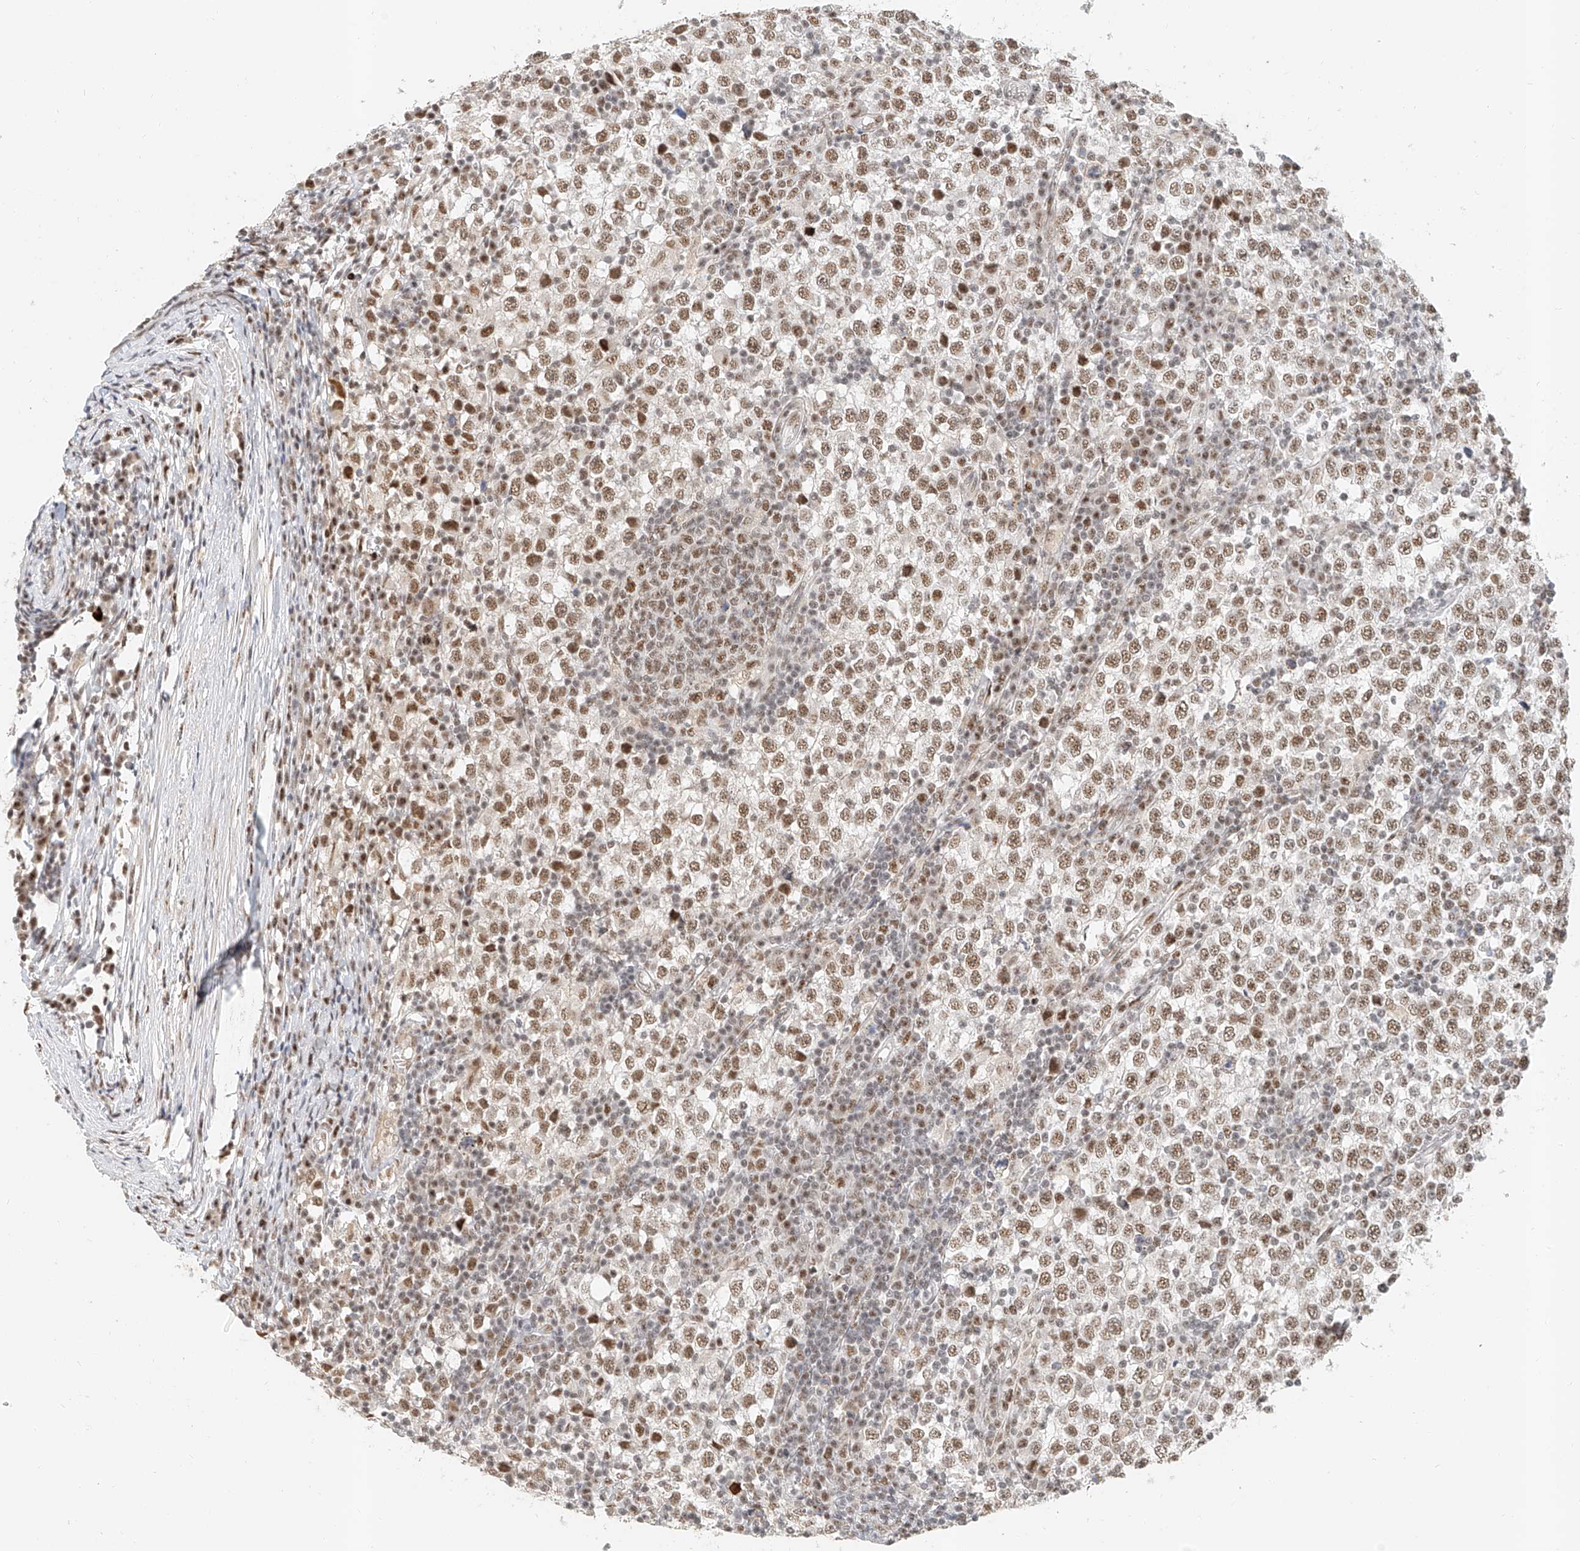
{"staining": {"intensity": "moderate", "quantity": ">75%", "location": "nuclear"}, "tissue": "testis cancer", "cell_type": "Tumor cells", "image_type": "cancer", "snomed": [{"axis": "morphology", "description": "Seminoma, NOS"}, {"axis": "topography", "description": "Testis"}], "caption": "Testis cancer (seminoma) stained with DAB immunohistochemistry exhibits medium levels of moderate nuclear staining in approximately >75% of tumor cells. Immunohistochemistry (ihc) stains the protein in brown and the nuclei are stained blue.", "gene": "CXorf58", "patient": {"sex": "male", "age": 65}}